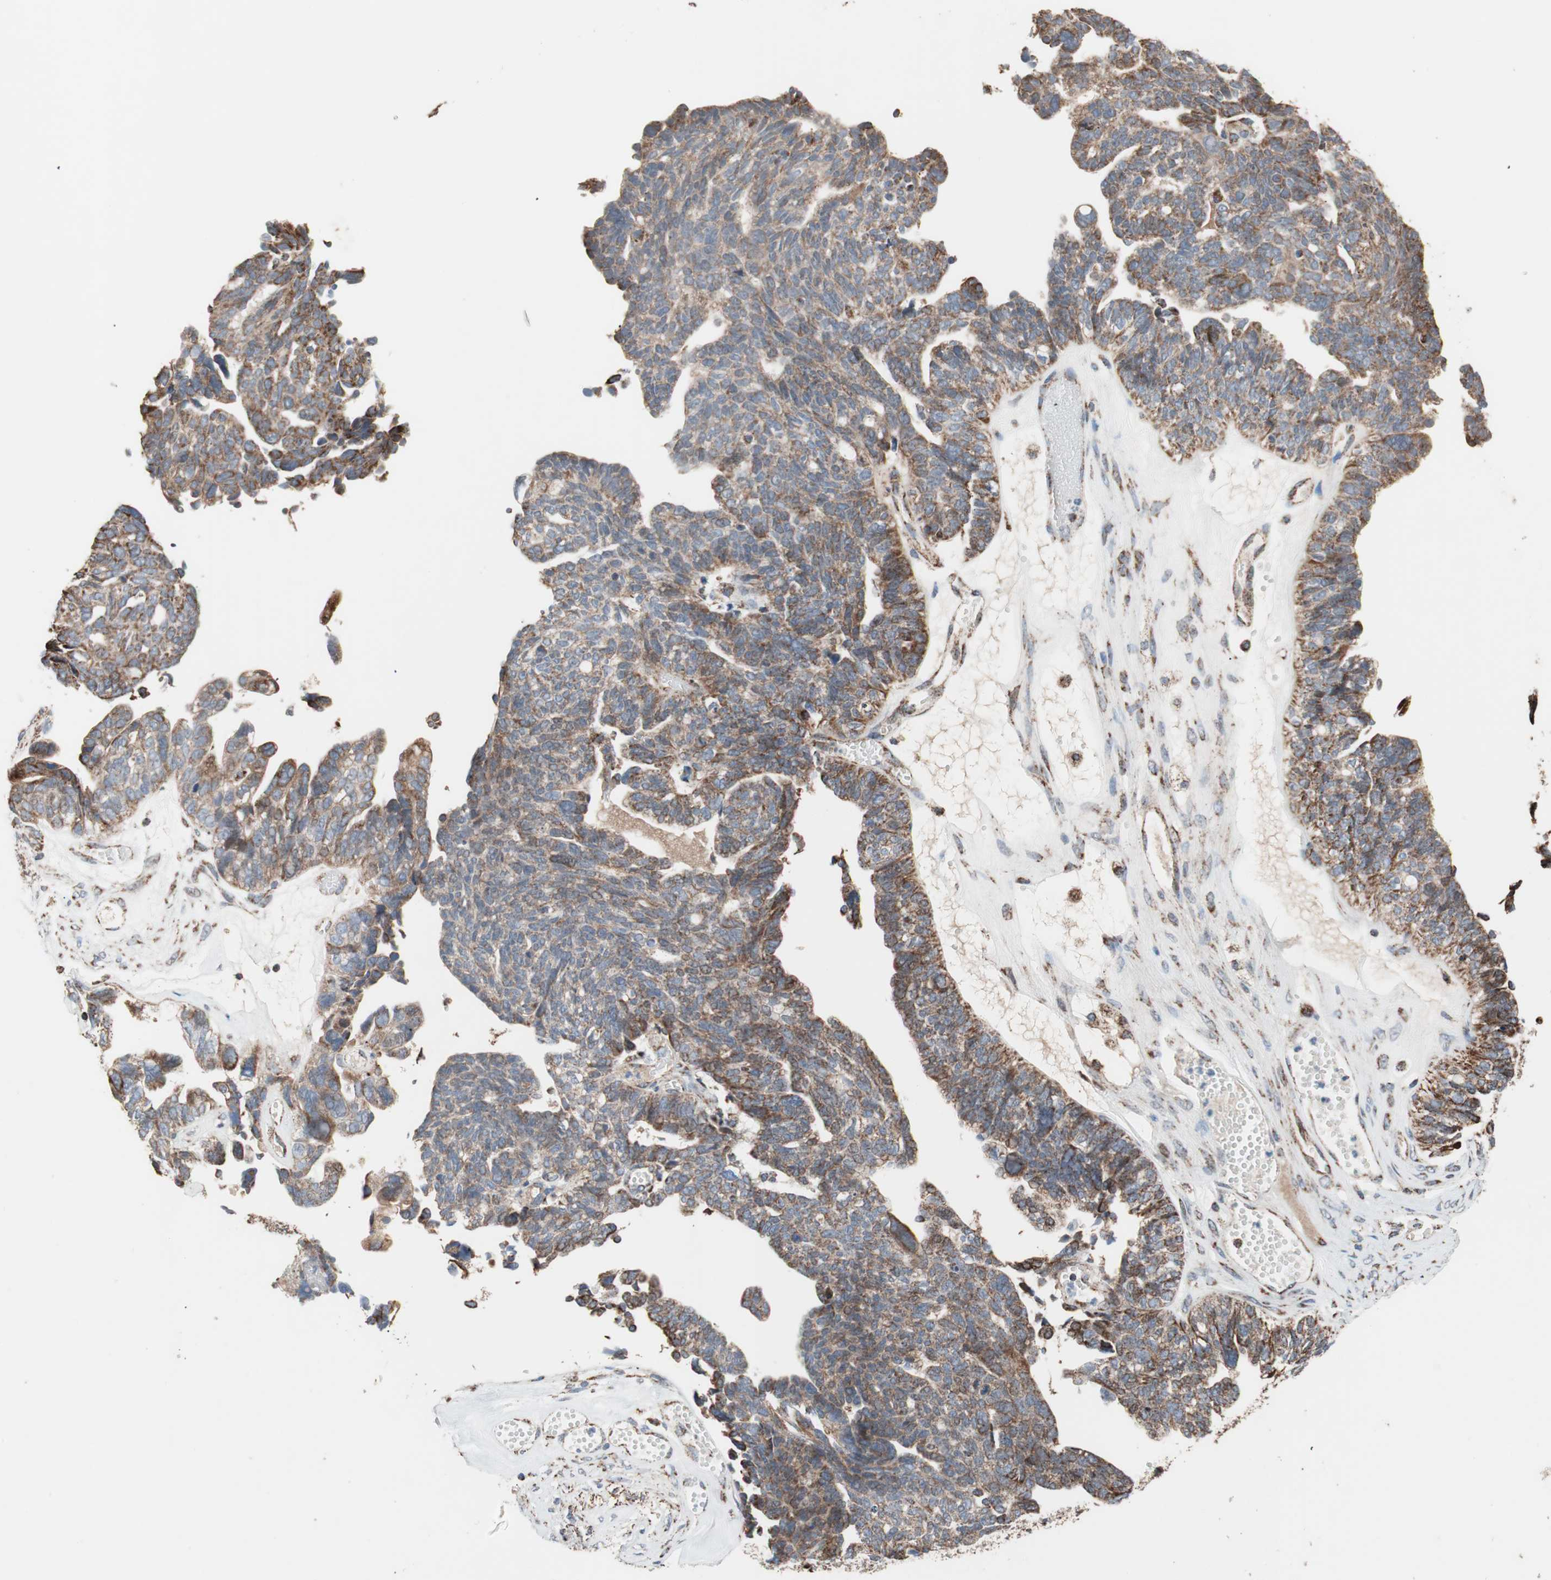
{"staining": {"intensity": "strong", "quantity": ">75%", "location": "cytoplasmic/membranous"}, "tissue": "ovarian cancer", "cell_type": "Tumor cells", "image_type": "cancer", "snomed": [{"axis": "morphology", "description": "Cystadenocarcinoma, serous, NOS"}, {"axis": "topography", "description": "Ovary"}], "caption": "Tumor cells demonstrate high levels of strong cytoplasmic/membranous staining in about >75% of cells in human ovarian cancer. The staining is performed using DAB brown chromogen to label protein expression. The nuclei are counter-stained blue using hematoxylin.", "gene": "PCSK4", "patient": {"sex": "female", "age": 79}}